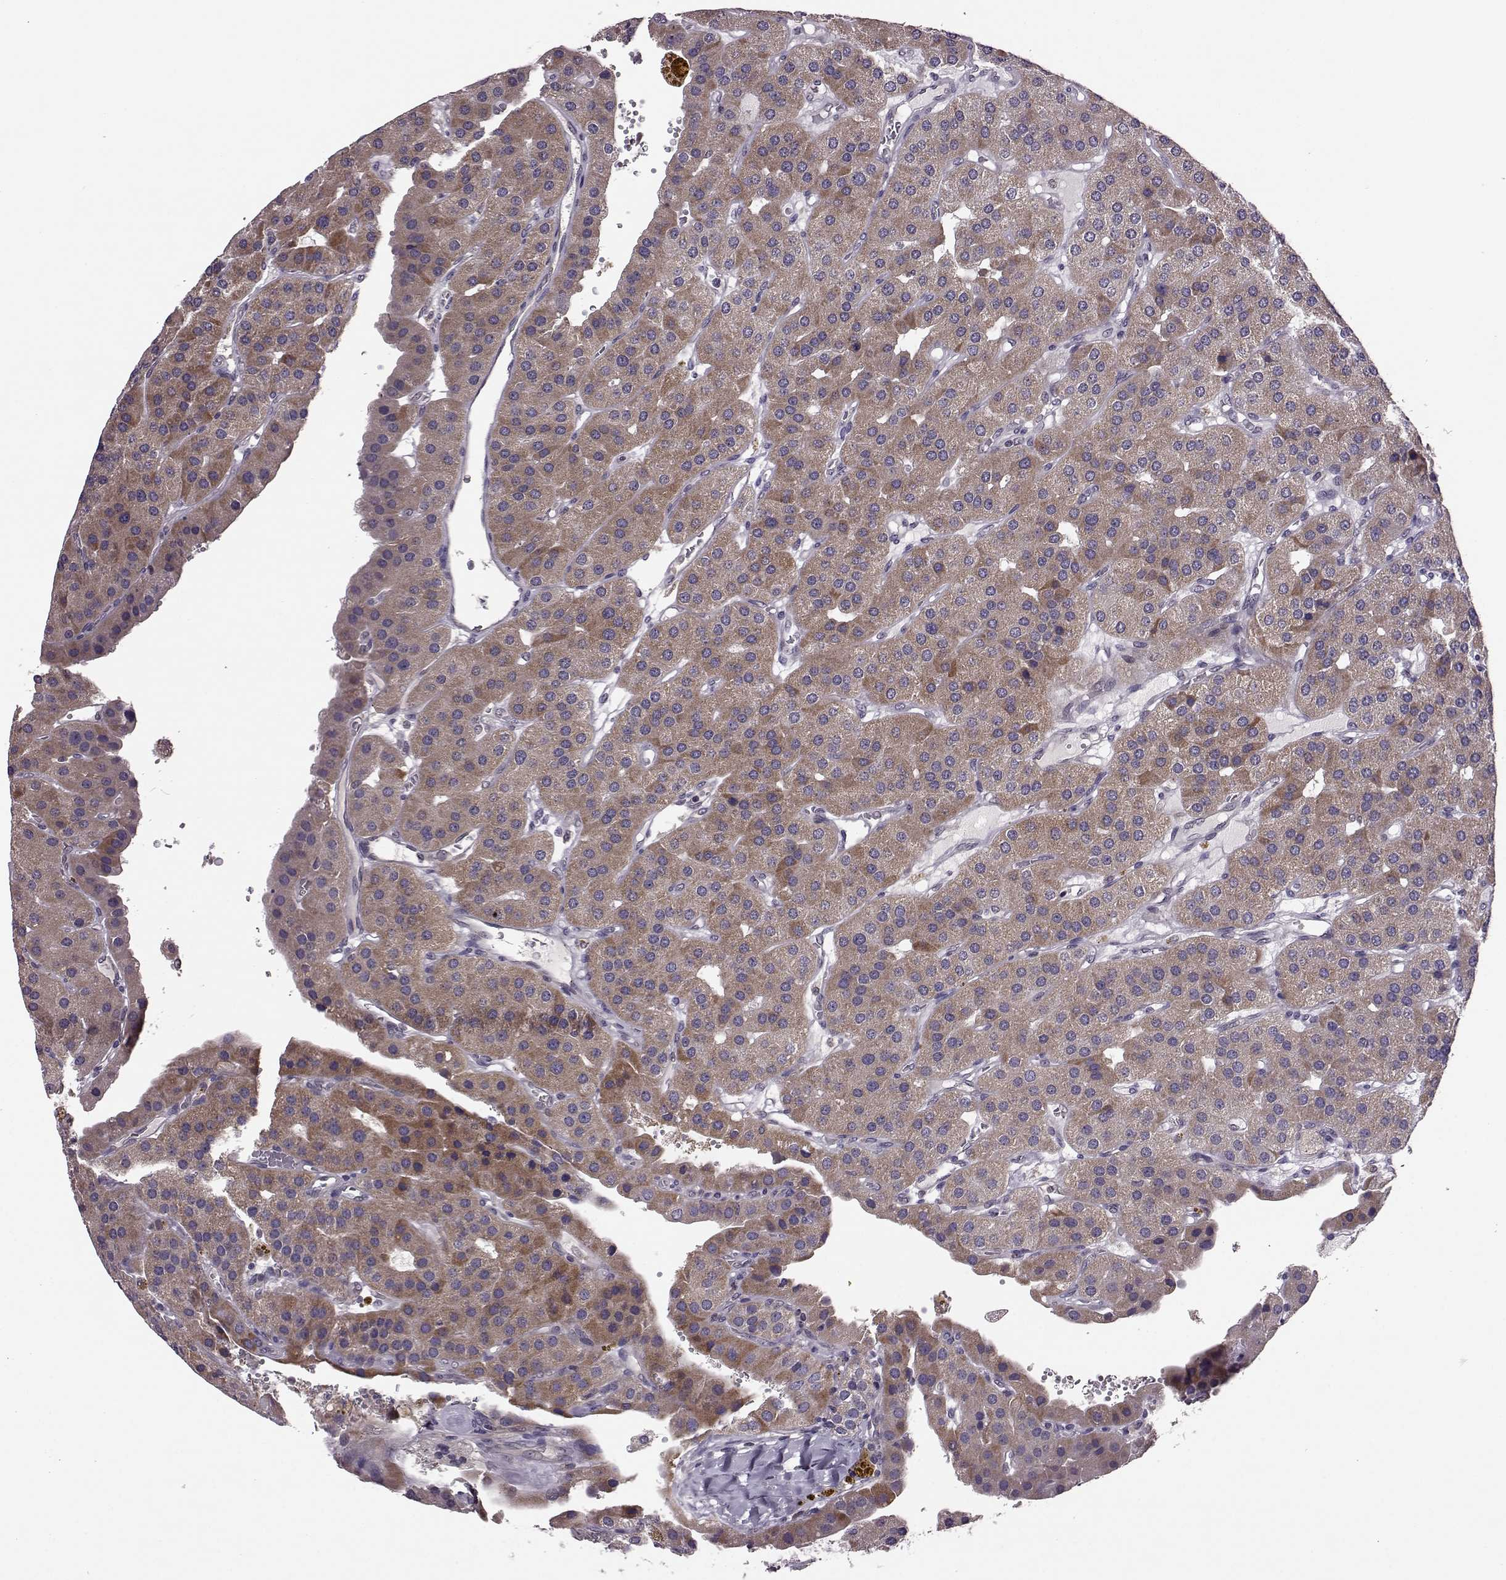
{"staining": {"intensity": "moderate", "quantity": ">75%", "location": "cytoplasmic/membranous"}, "tissue": "parathyroid gland", "cell_type": "Glandular cells", "image_type": "normal", "snomed": [{"axis": "morphology", "description": "Normal tissue, NOS"}, {"axis": "morphology", "description": "Adenoma, NOS"}, {"axis": "topography", "description": "Parathyroid gland"}], "caption": "DAB (3,3'-diaminobenzidine) immunohistochemical staining of normal parathyroid gland reveals moderate cytoplasmic/membranous protein expression in about >75% of glandular cells.", "gene": "CDC42SE1", "patient": {"sex": "female", "age": 86}}